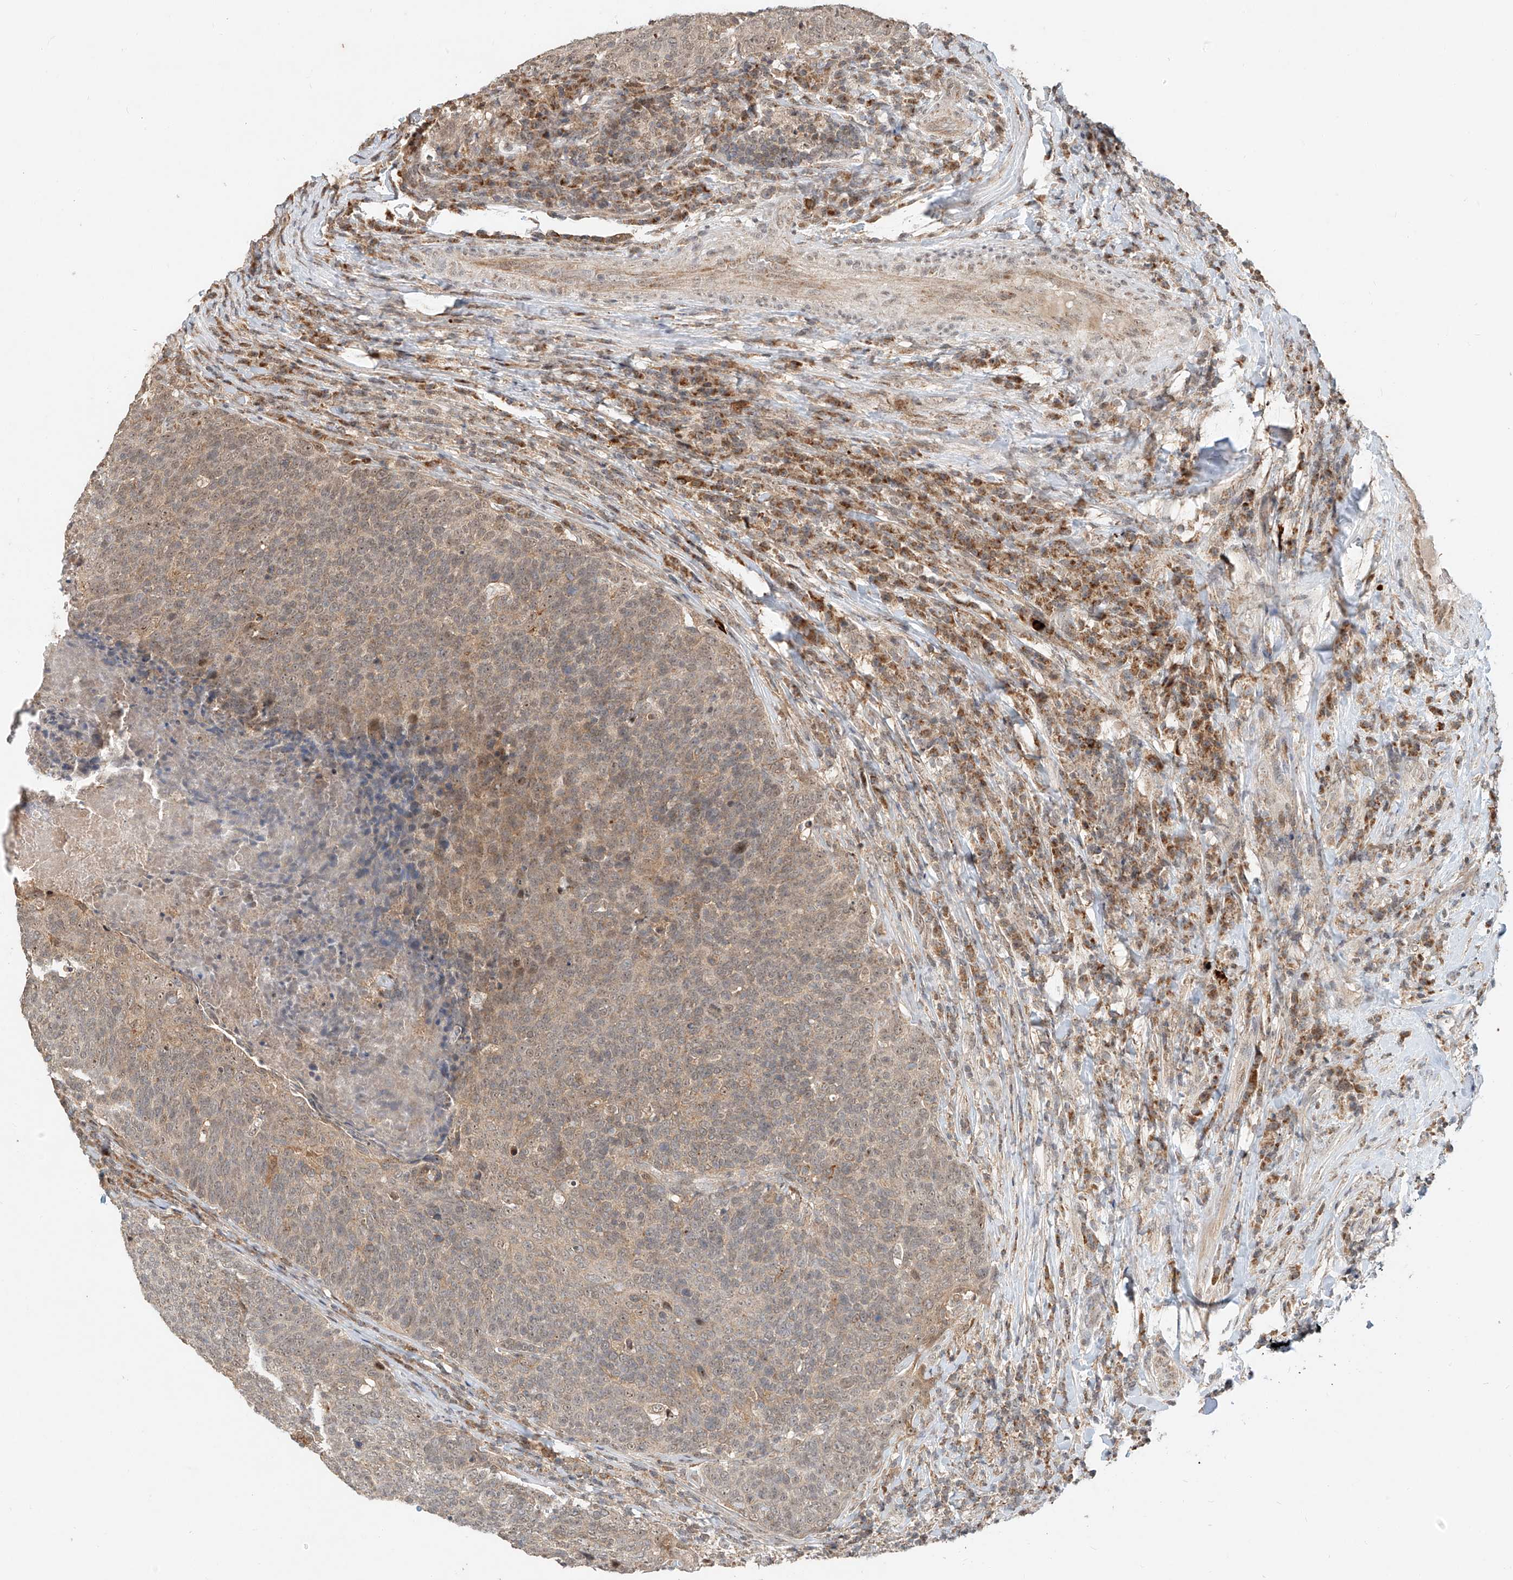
{"staining": {"intensity": "weak", "quantity": "25%-75%", "location": "cytoplasmic/membranous"}, "tissue": "head and neck cancer", "cell_type": "Tumor cells", "image_type": "cancer", "snomed": [{"axis": "morphology", "description": "Squamous cell carcinoma, NOS"}, {"axis": "morphology", "description": "Squamous cell carcinoma, metastatic, NOS"}, {"axis": "topography", "description": "Lymph node"}, {"axis": "topography", "description": "Head-Neck"}], "caption": "Approximately 25%-75% of tumor cells in human head and neck cancer (metastatic squamous cell carcinoma) reveal weak cytoplasmic/membranous protein positivity as visualized by brown immunohistochemical staining.", "gene": "SYTL3", "patient": {"sex": "male", "age": 62}}